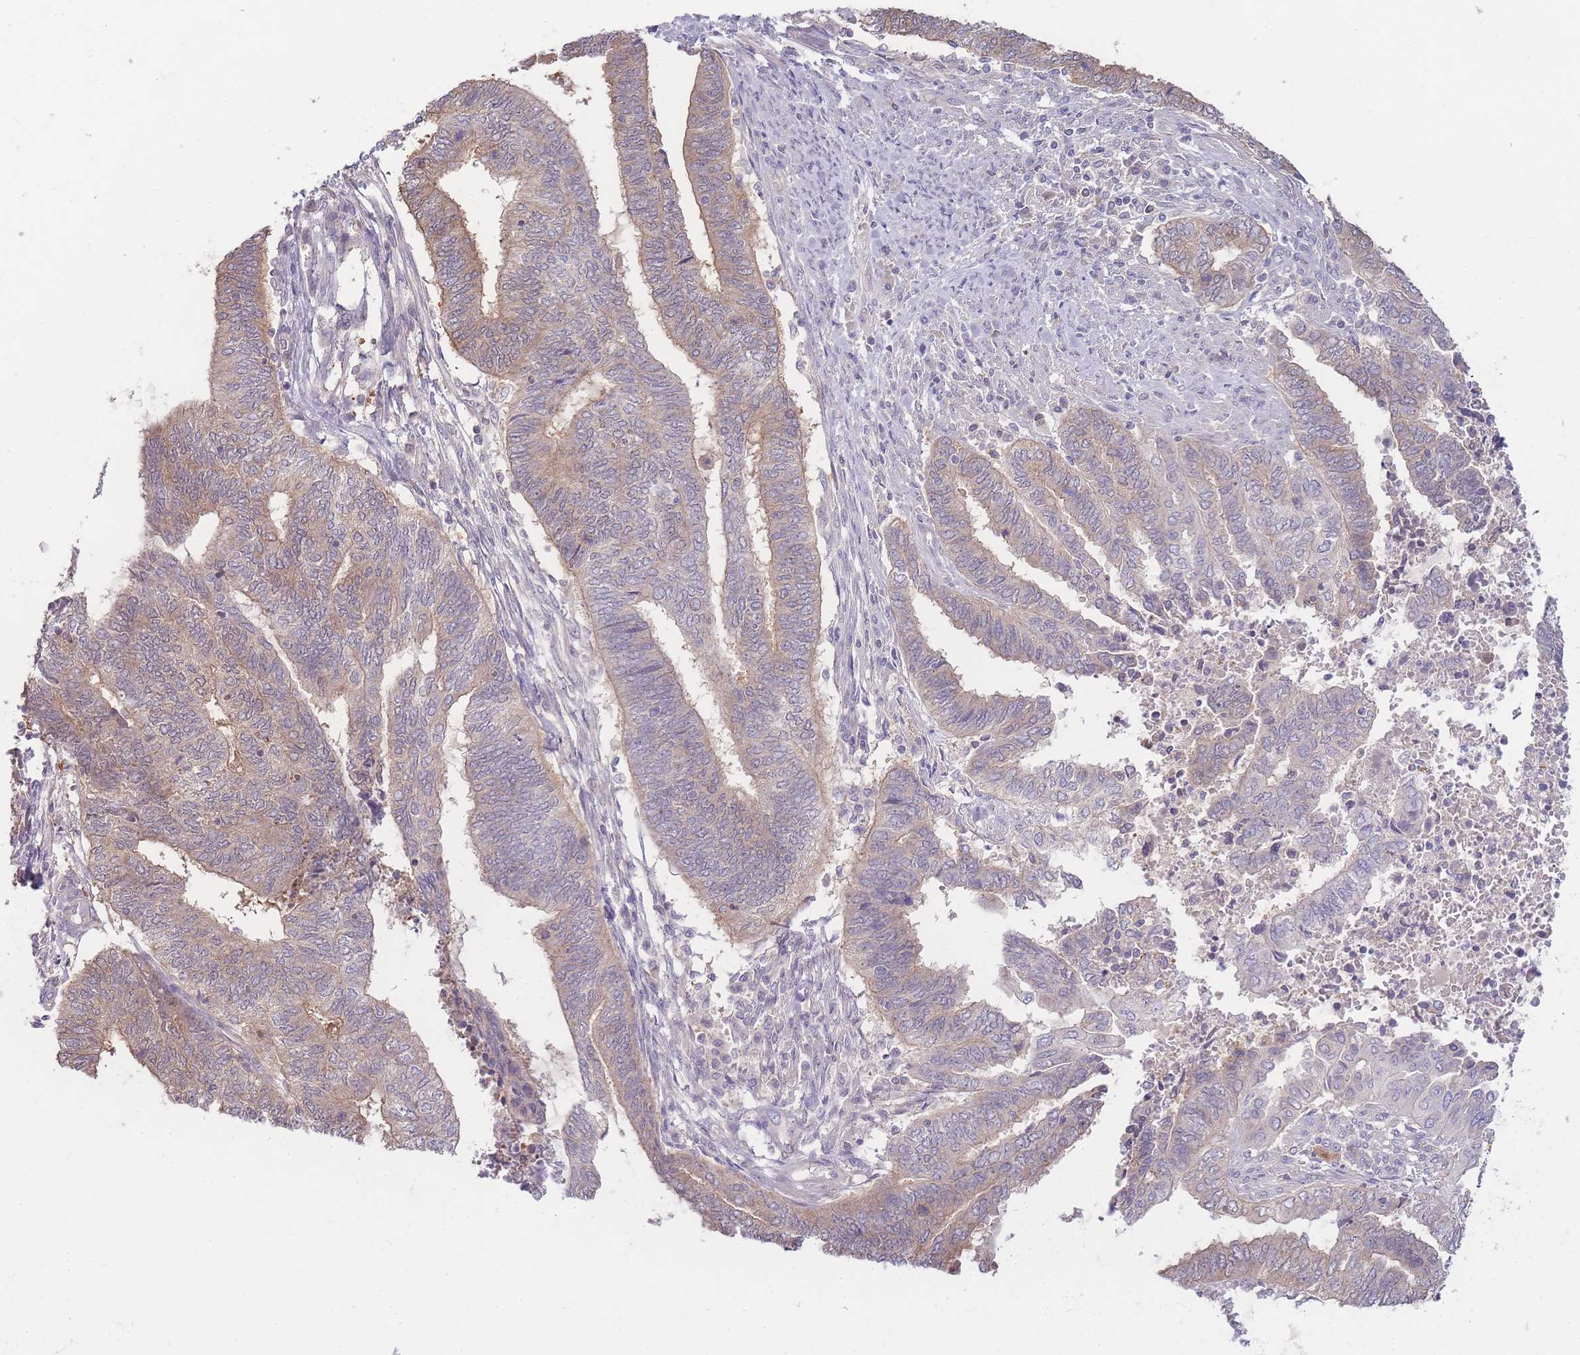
{"staining": {"intensity": "weak", "quantity": "25%-75%", "location": "cytoplasmic/membranous"}, "tissue": "endometrial cancer", "cell_type": "Tumor cells", "image_type": "cancer", "snomed": [{"axis": "morphology", "description": "Adenocarcinoma, NOS"}, {"axis": "topography", "description": "Uterus"}, {"axis": "topography", "description": "Endometrium"}], "caption": "This histopathology image displays IHC staining of endometrial cancer, with low weak cytoplasmic/membranous positivity in about 25%-75% of tumor cells.", "gene": "SPHKAP", "patient": {"sex": "female", "age": 70}}